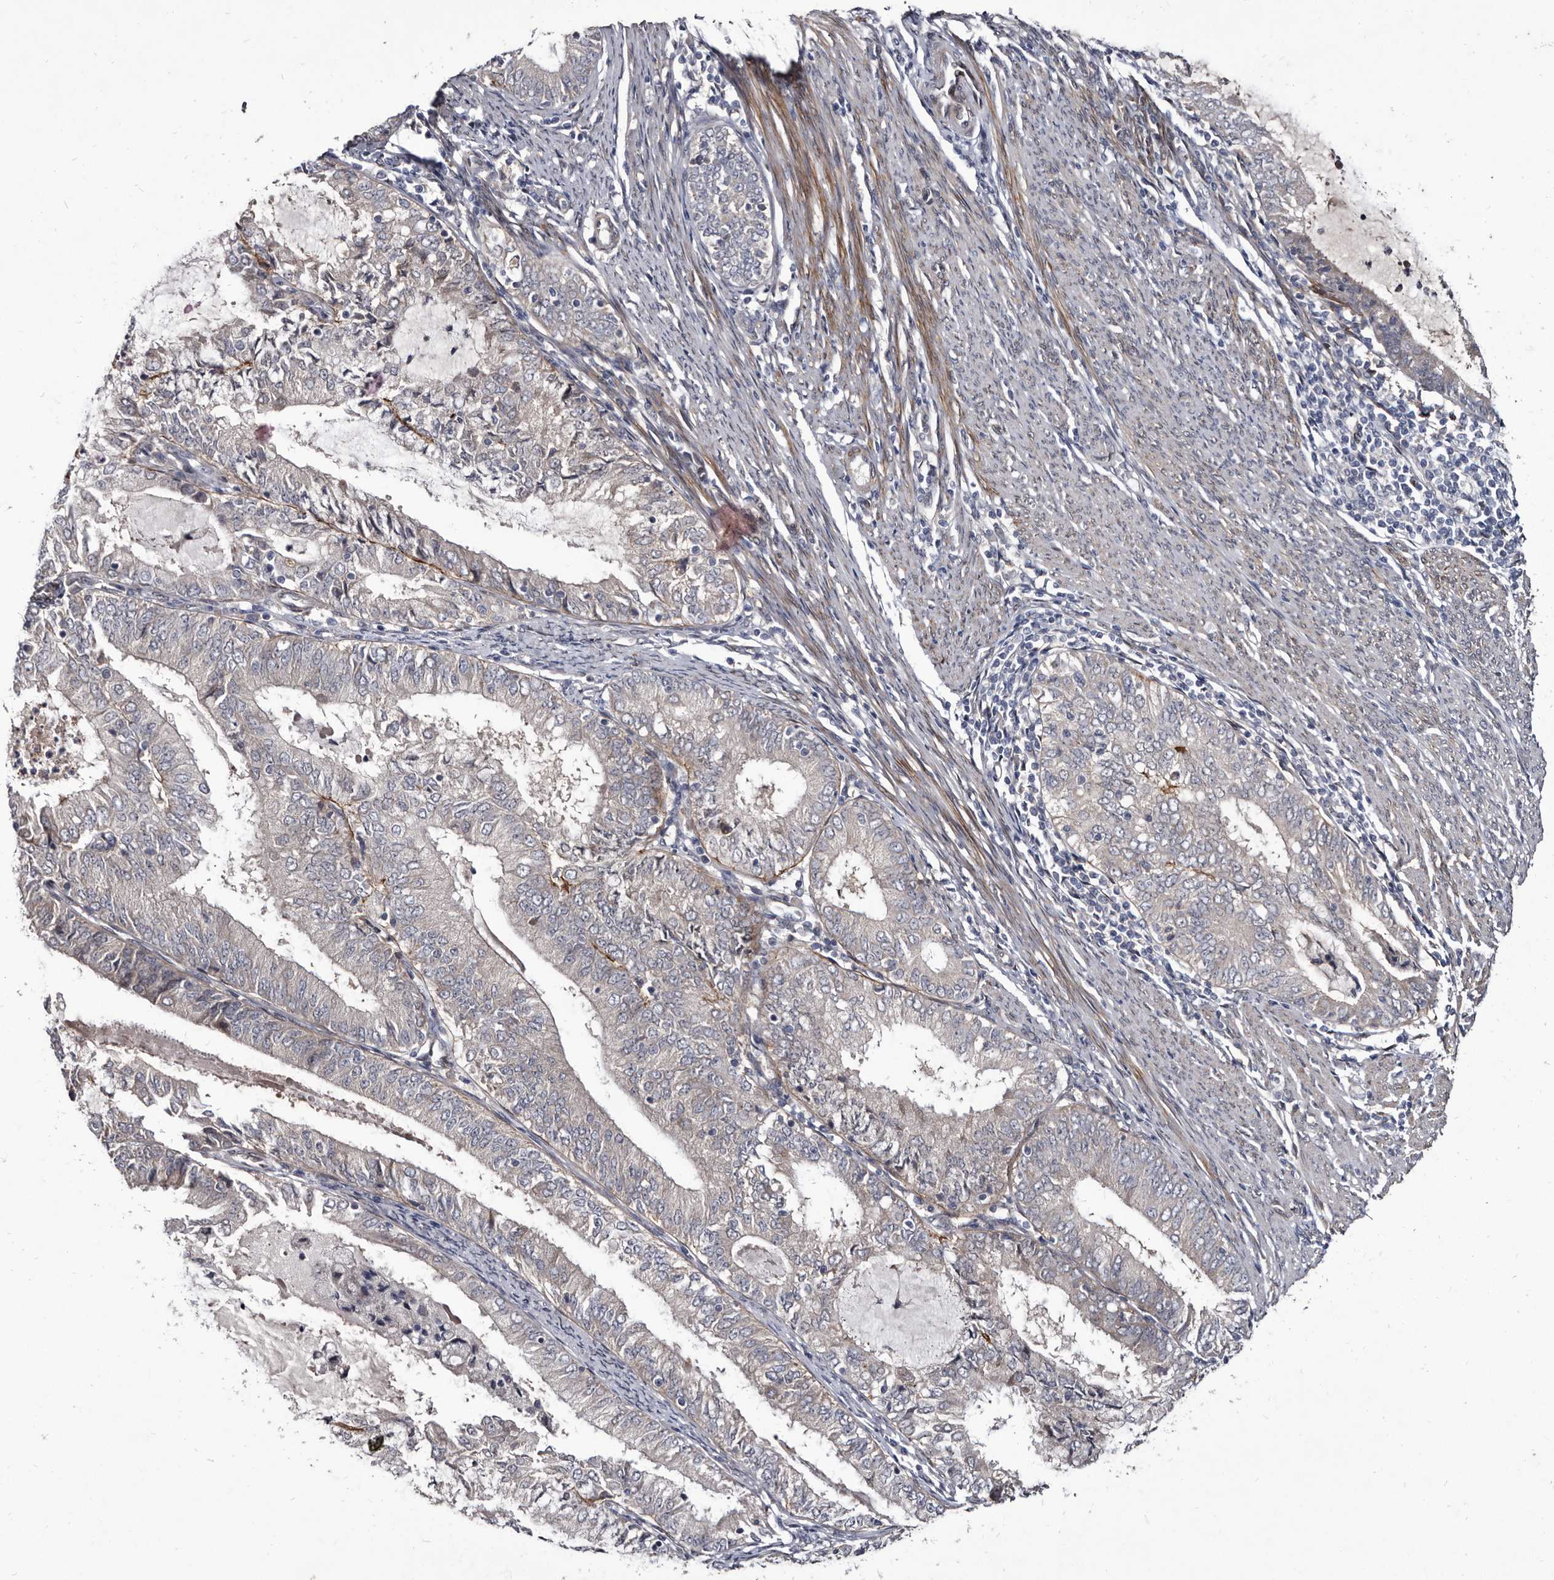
{"staining": {"intensity": "negative", "quantity": "none", "location": "none"}, "tissue": "endometrial cancer", "cell_type": "Tumor cells", "image_type": "cancer", "snomed": [{"axis": "morphology", "description": "Adenocarcinoma, NOS"}, {"axis": "topography", "description": "Endometrium"}], "caption": "An image of endometrial cancer (adenocarcinoma) stained for a protein exhibits no brown staining in tumor cells.", "gene": "PROM1", "patient": {"sex": "female", "age": 57}}